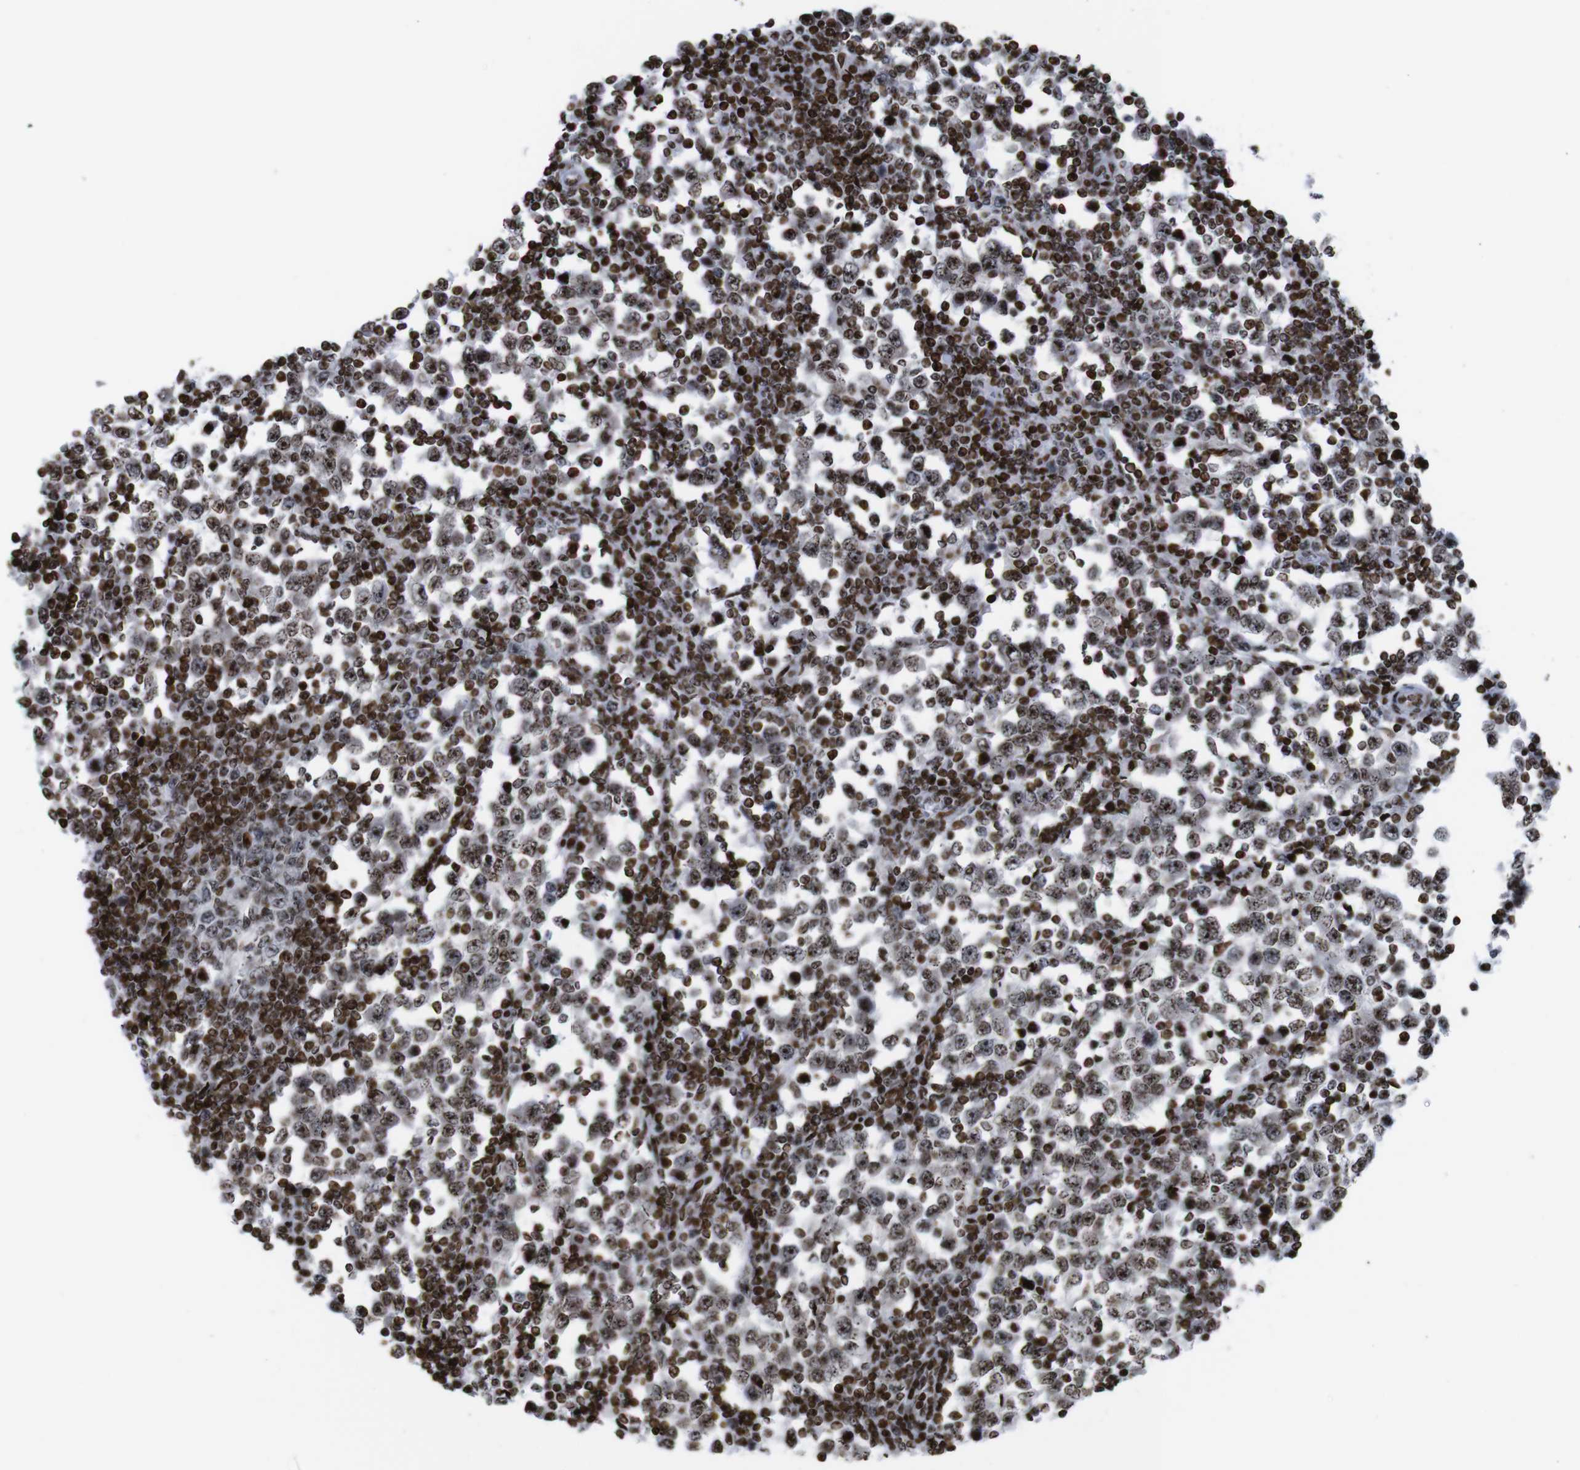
{"staining": {"intensity": "strong", "quantity": ">75%", "location": "cytoplasmic/membranous,nuclear"}, "tissue": "testis cancer", "cell_type": "Tumor cells", "image_type": "cancer", "snomed": [{"axis": "morphology", "description": "Seminoma, NOS"}, {"axis": "topography", "description": "Testis"}], "caption": "Immunohistochemistry (IHC) micrograph of human testis cancer stained for a protein (brown), which demonstrates high levels of strong cytoplasmic/membranous and nuclear expression in about >75% of tumor cells.", "gene": "H1-4", "patient": {"sex": "male", "age": 65}}